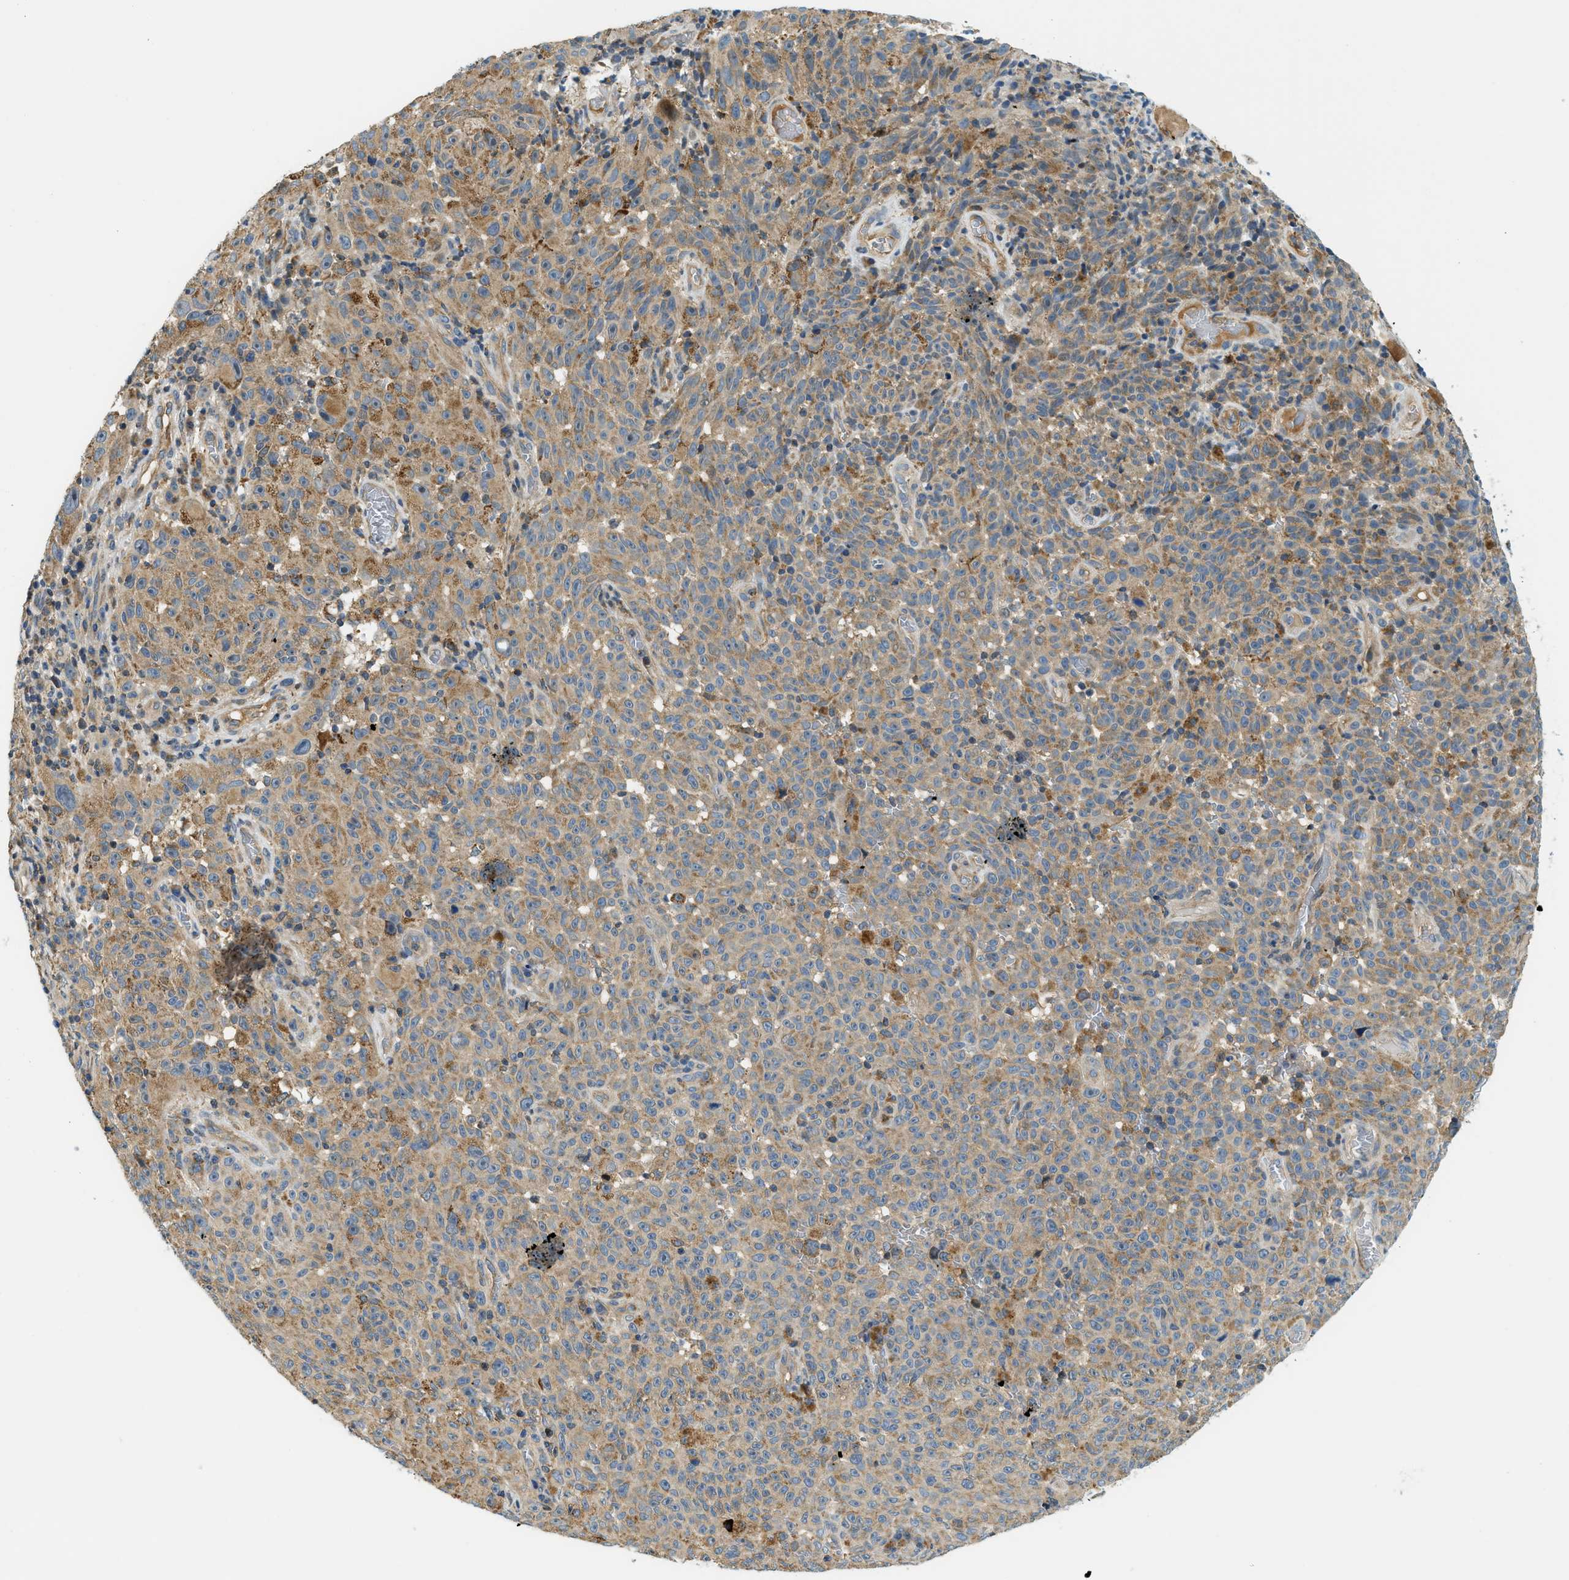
{"staining": {"intensity": "weak", "quantity": ">75%", "location": "cytoplasmic/membranous"}, "tissue": "melanoma", "cell_type": "Tumor cells", "image_type": "cancer", "snomed": [{"axis": "morphology", "description": "Malignant melanoma, NOS"}, {"axis": "topography", "description": "Skin"}], "caption": "The immunohistochemical stain highlights weak cytoplasmic/membranous staining in tumor cells of melanoma tissue. (DAB (3,3'-diaminobenzidine) = brown stain, brightfield microscopy at high magnification).", "gene": "KCNK1", "patient": {"sex": "female", "age": 82}}